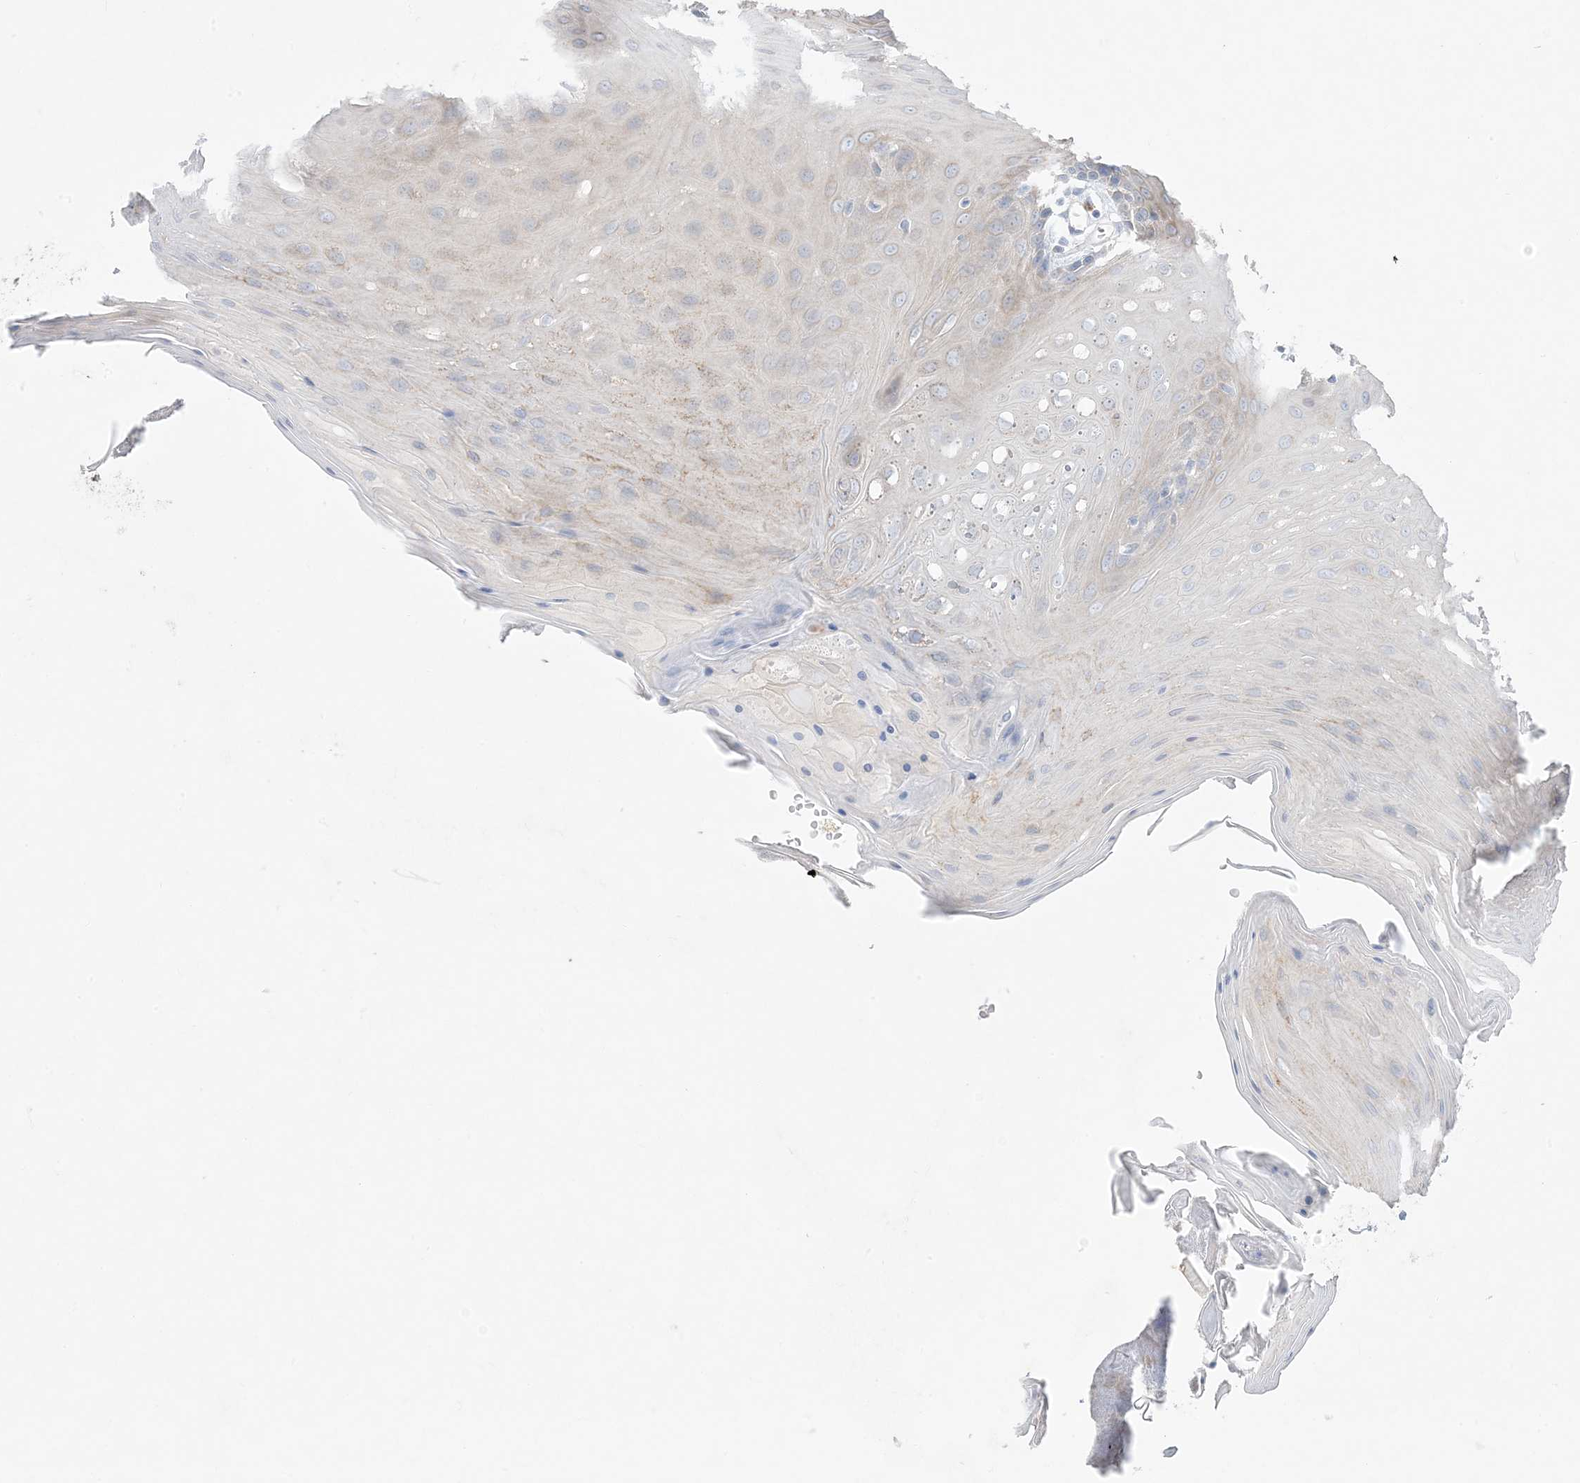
{"staining": {"intensity": "weak", "quantity": "<25%", "location": "cytoplasmic/membranous"}, "tissue": "oral mucosa", "cell_type": "Squamous epithelial cells", "image_type": "normal", "snomed": [{"axis": "morphology", "description": "Normal tissue, NOS"}, {"axis": "morphology", "description": "Squamous cell carcinoma, NOS"}, {"axis": "topography", "description": "Skeletal muscle"}, {"axis": "topography", "description": "Oral tissue"}, {"axis": "topography", "description": "Salivary gland"}, {"axis": "topography", "description": "Head-Neck"}], "caption": "Photomicrograph shows no significant protein expression in squamous epithelial cells of normal oral mucosa.", "gene": "FAM184A", "patient": {"sex": "male", "age": 54}}